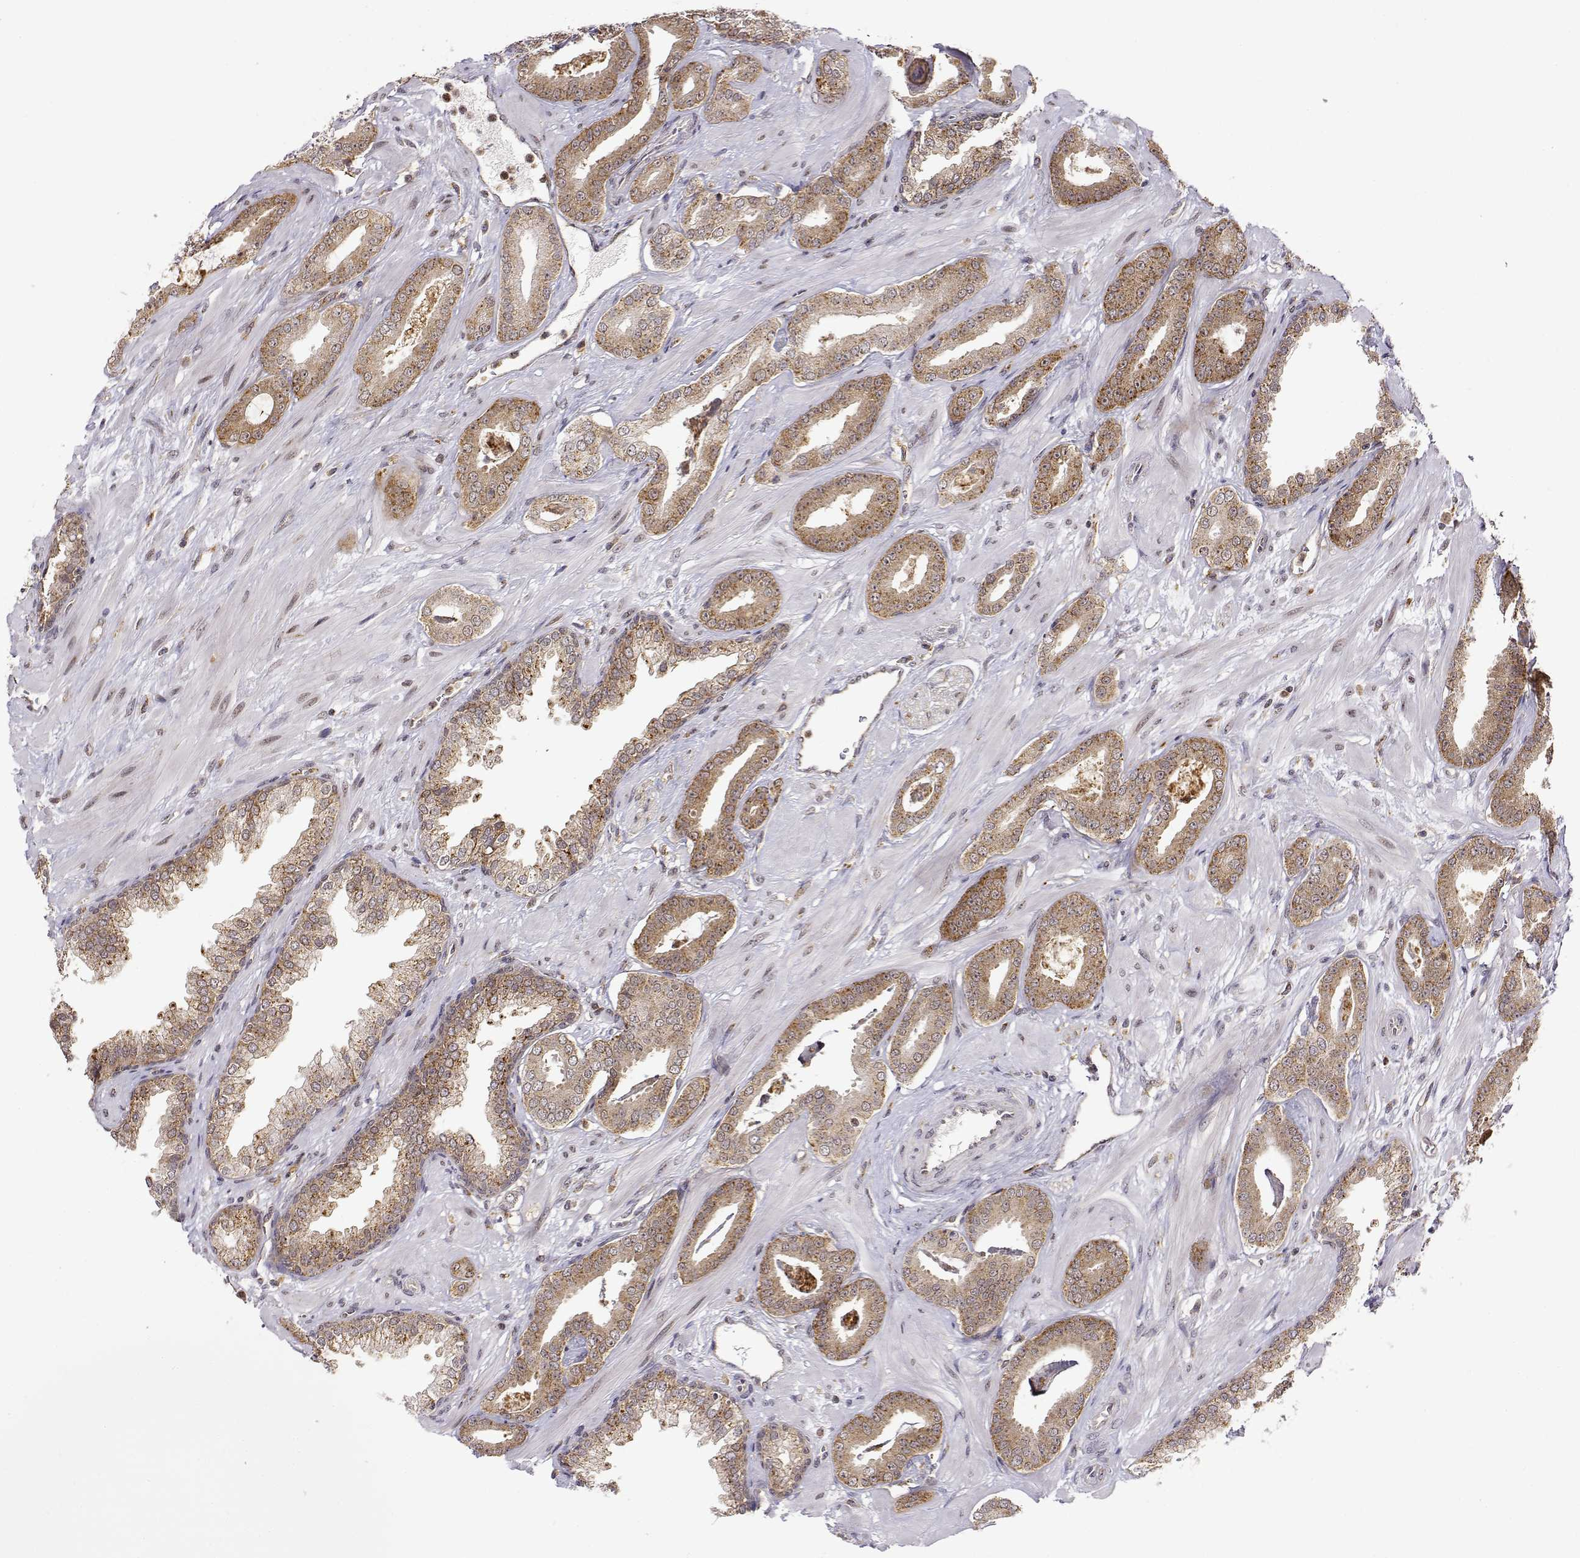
{"staining": {"intensity": "moderate", "quantity": ">75%", "location": "cytoplasmic/membranous"}, "tissue": "prostate cancer", "cell_type": "Tumor cells", "image_type": "cancer", "snomed": [{"axis": "morphology", "description": "Adenocarcinoma, Low grade"}, {"axis": "topography", "description": "Prostate"}], "caption": "Prostate cancer stained for a protein (brown) displays moderate cytoplasmic/membranous positive expression in about >75% of tumor cells.", "gene": "RNF13", "patient": {"sex": "male", "age": 61}}